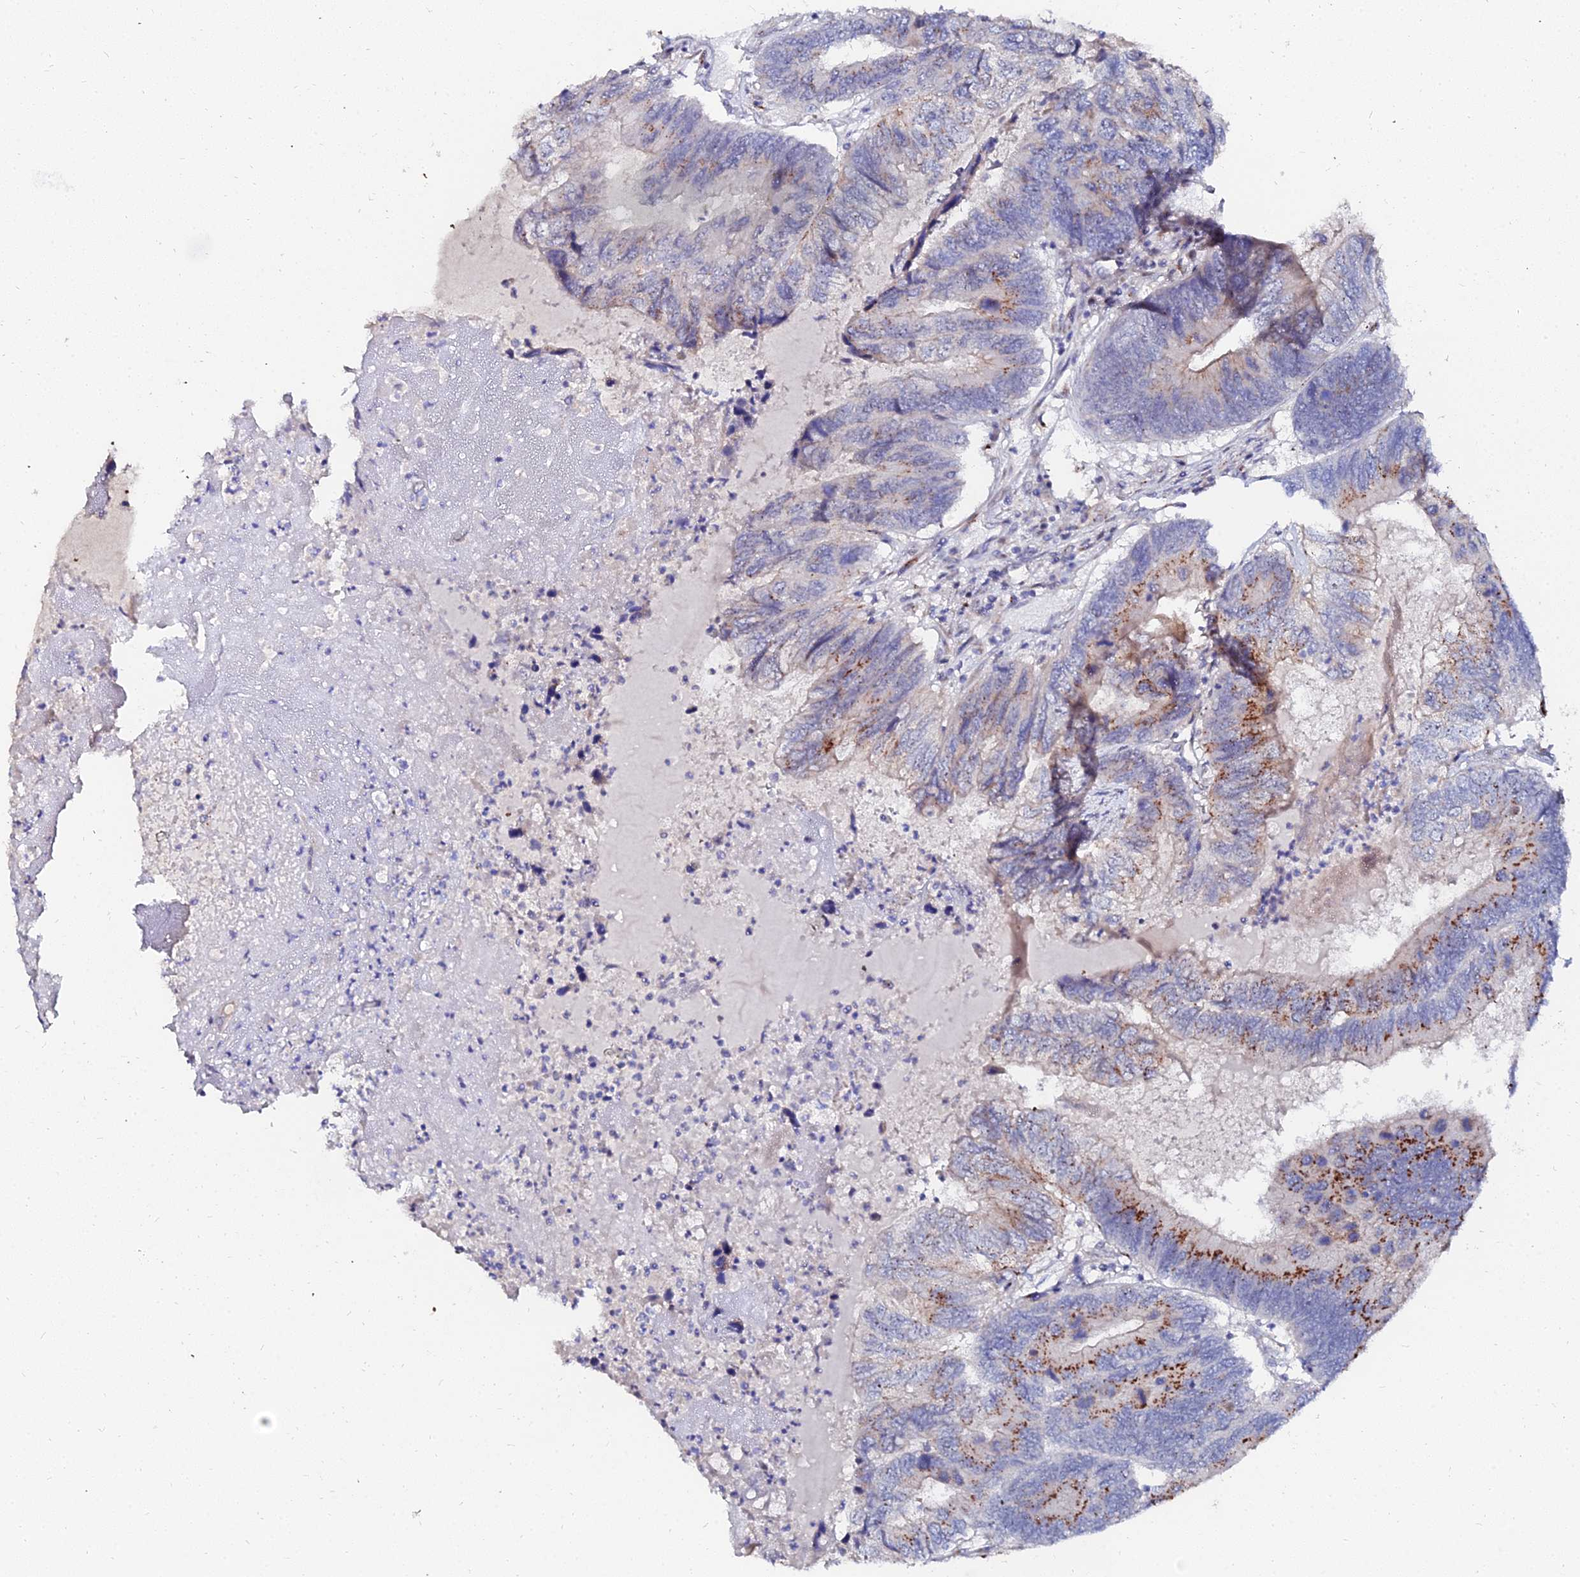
{"staining": {"intensity": "moderate", "quantity": "25%-75%", "location": "cytoplasmic/membranous"}, "tissue": "colorectal cancer", "cell_type": "Tumor cells", "image_type": "cancer", "snomed": [{"axis": "morphology", "description": "Adenocarcinoma, NOS"}, {"axis": "topography", "description": "Colon"}], "caption": "Colorectal cancer tissue exhibits moderate cytoplasmic/membranous expression in about 25%-75% of tumor cells Nuclei are stained in blue.", "gene": "BORCS8", "patient": {"sex": "female", "age": 67}}